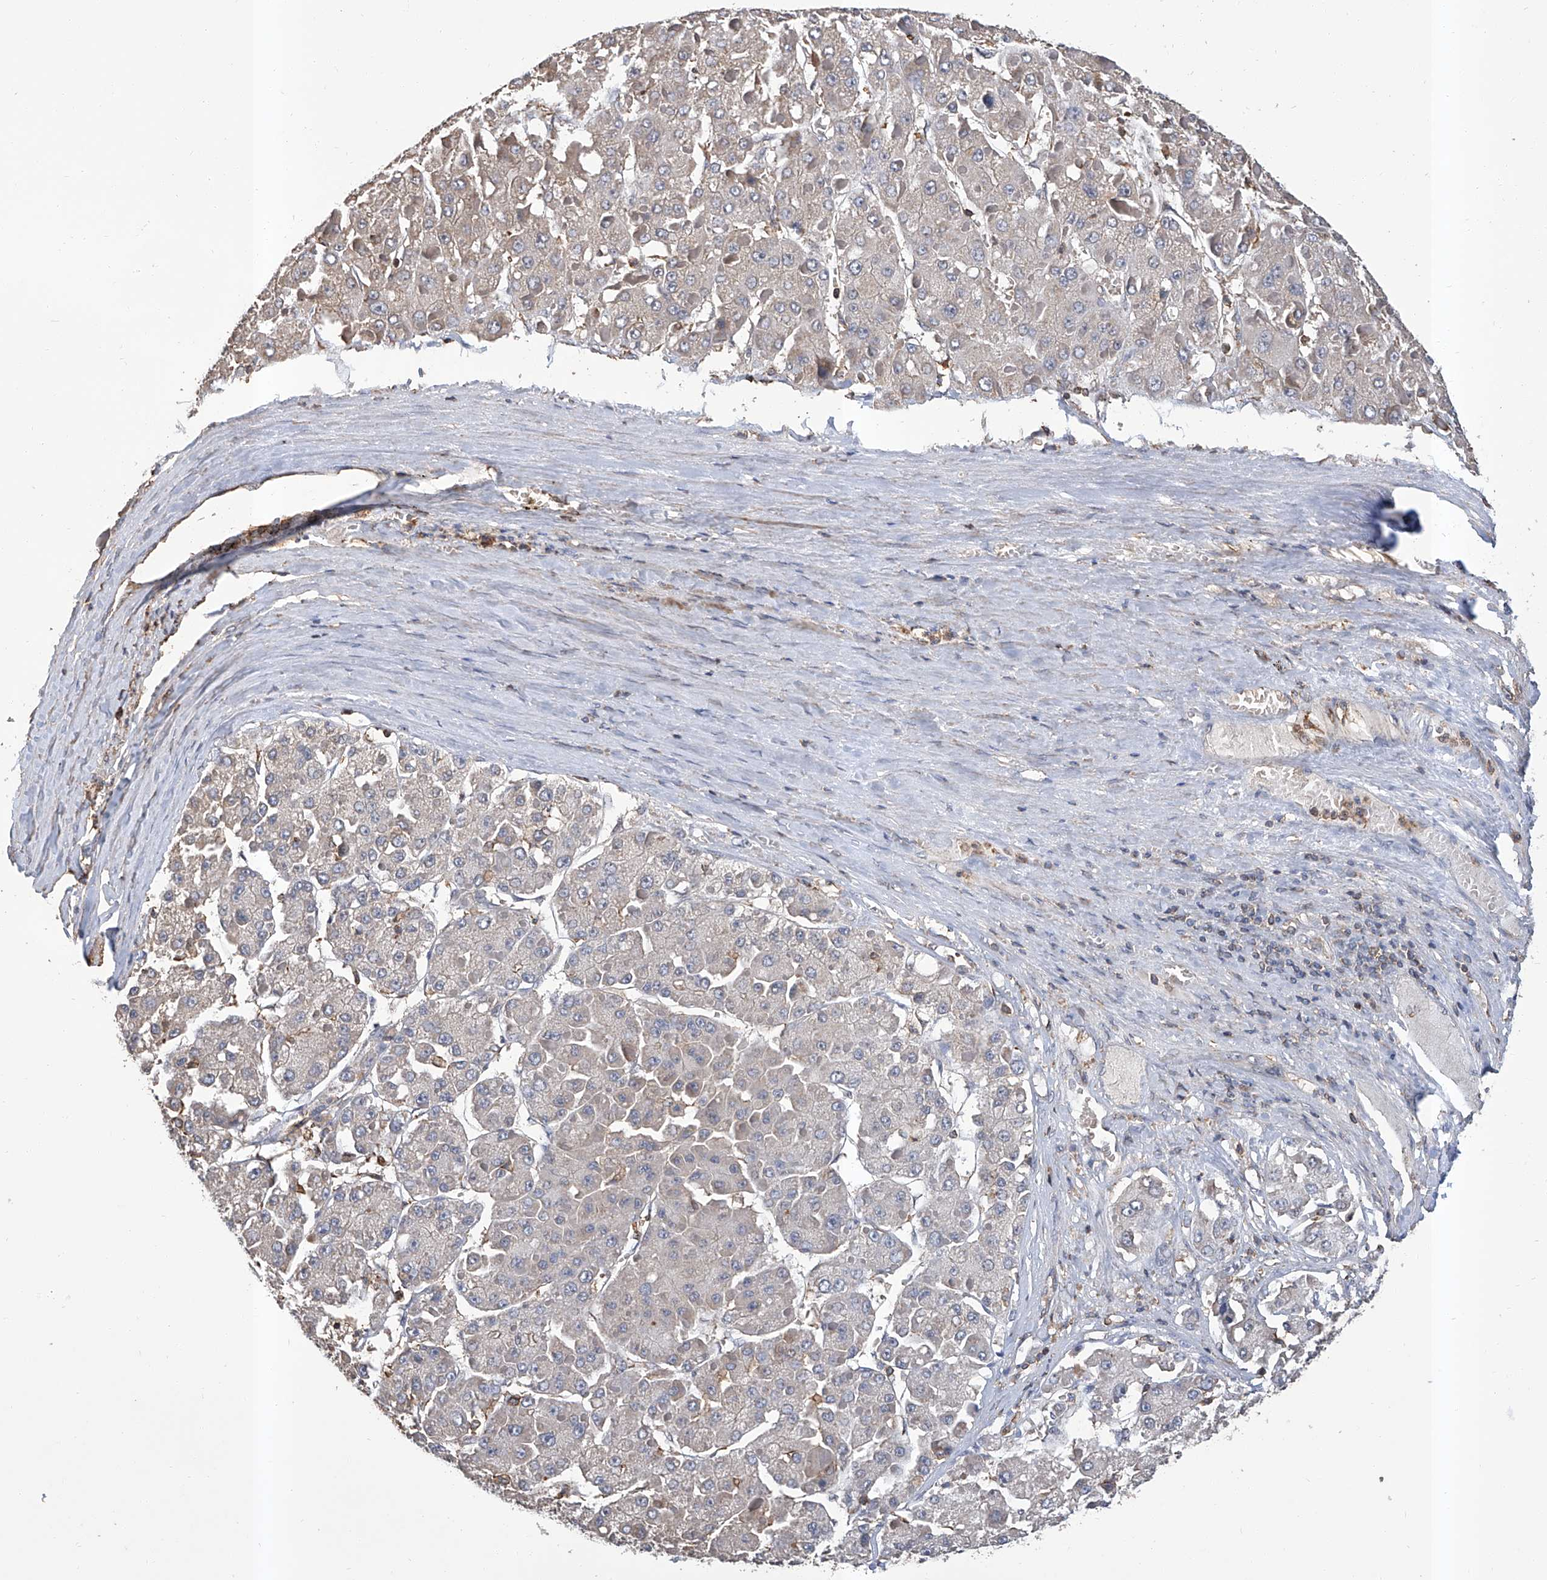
{"staining": {"intensity": "negative", "quantity": "none", "location": "none"}, "tissue": "liver cancer", "cell_type": "Tumor cells", "image_type": "cancer", "snomed": [{"axis": "morphology", "description": "Carcinoma, Hepatocellular, NOS"}, {"axis": "topography", "description": "Liver"}], "caption": "Hepatocellular carcinoma (liver) stained for a protein using IHC reveals no staining tumor cells.", "gene": "GPT", "patient": {"sex": "female", "age": 73}}